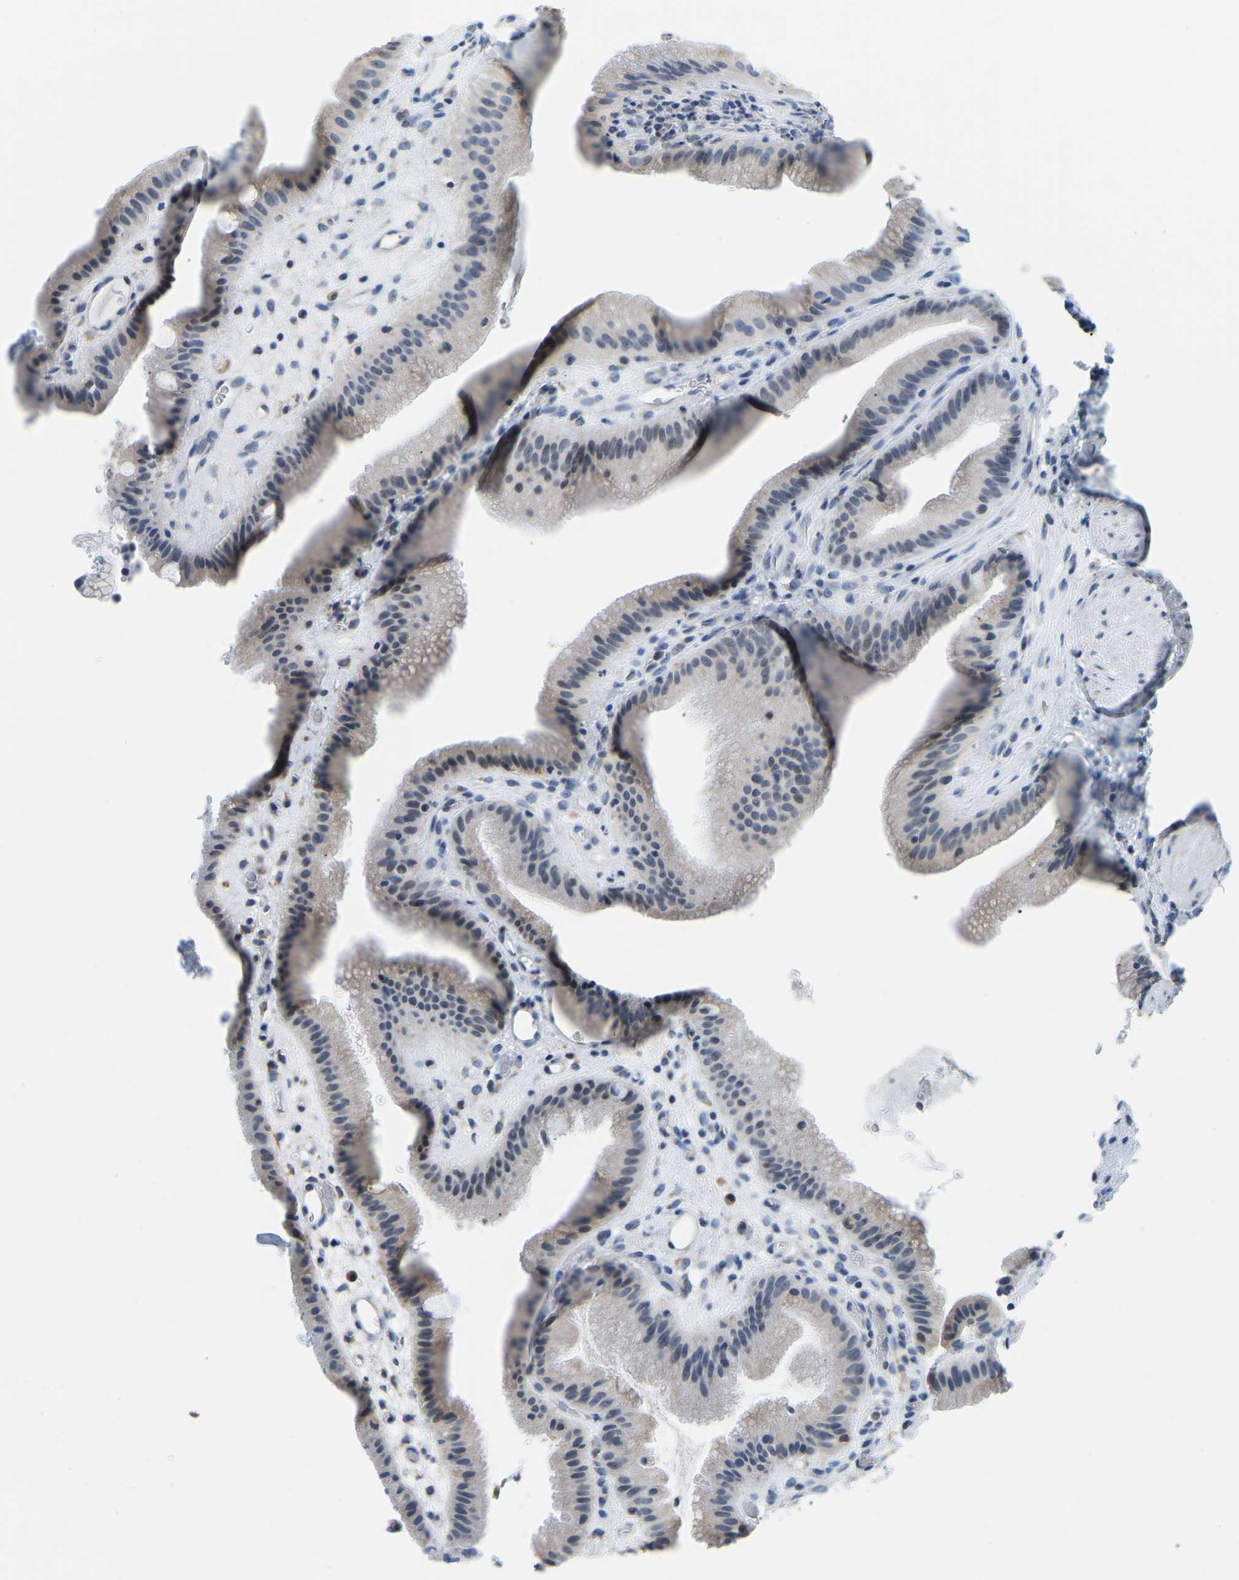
{"staining": {"intensity": "weak", "quantity": ">75%", "location": "cytoplasmic/membranous"}, "tissue": "gallbladder", "cell_type": "Glandular cells", "image_type": "normal", "snomed": [{"axis": "morphology", "description": "Normal tissue, NOS"}, {"axis": "topography", "description": "Gallbladder"}], "caption": "IHC image of unremarkable gallbladder: human gallbladder stained using immunohistochemistry (IHC) displays low levels of weak protein expression localized specifically in the cytoplasmic/membranous of glandular cells, appearing as a cytoplasmic/membranous brown color.", "gene": "VRK1", "patient": {"sex": "male", "age": 49}}